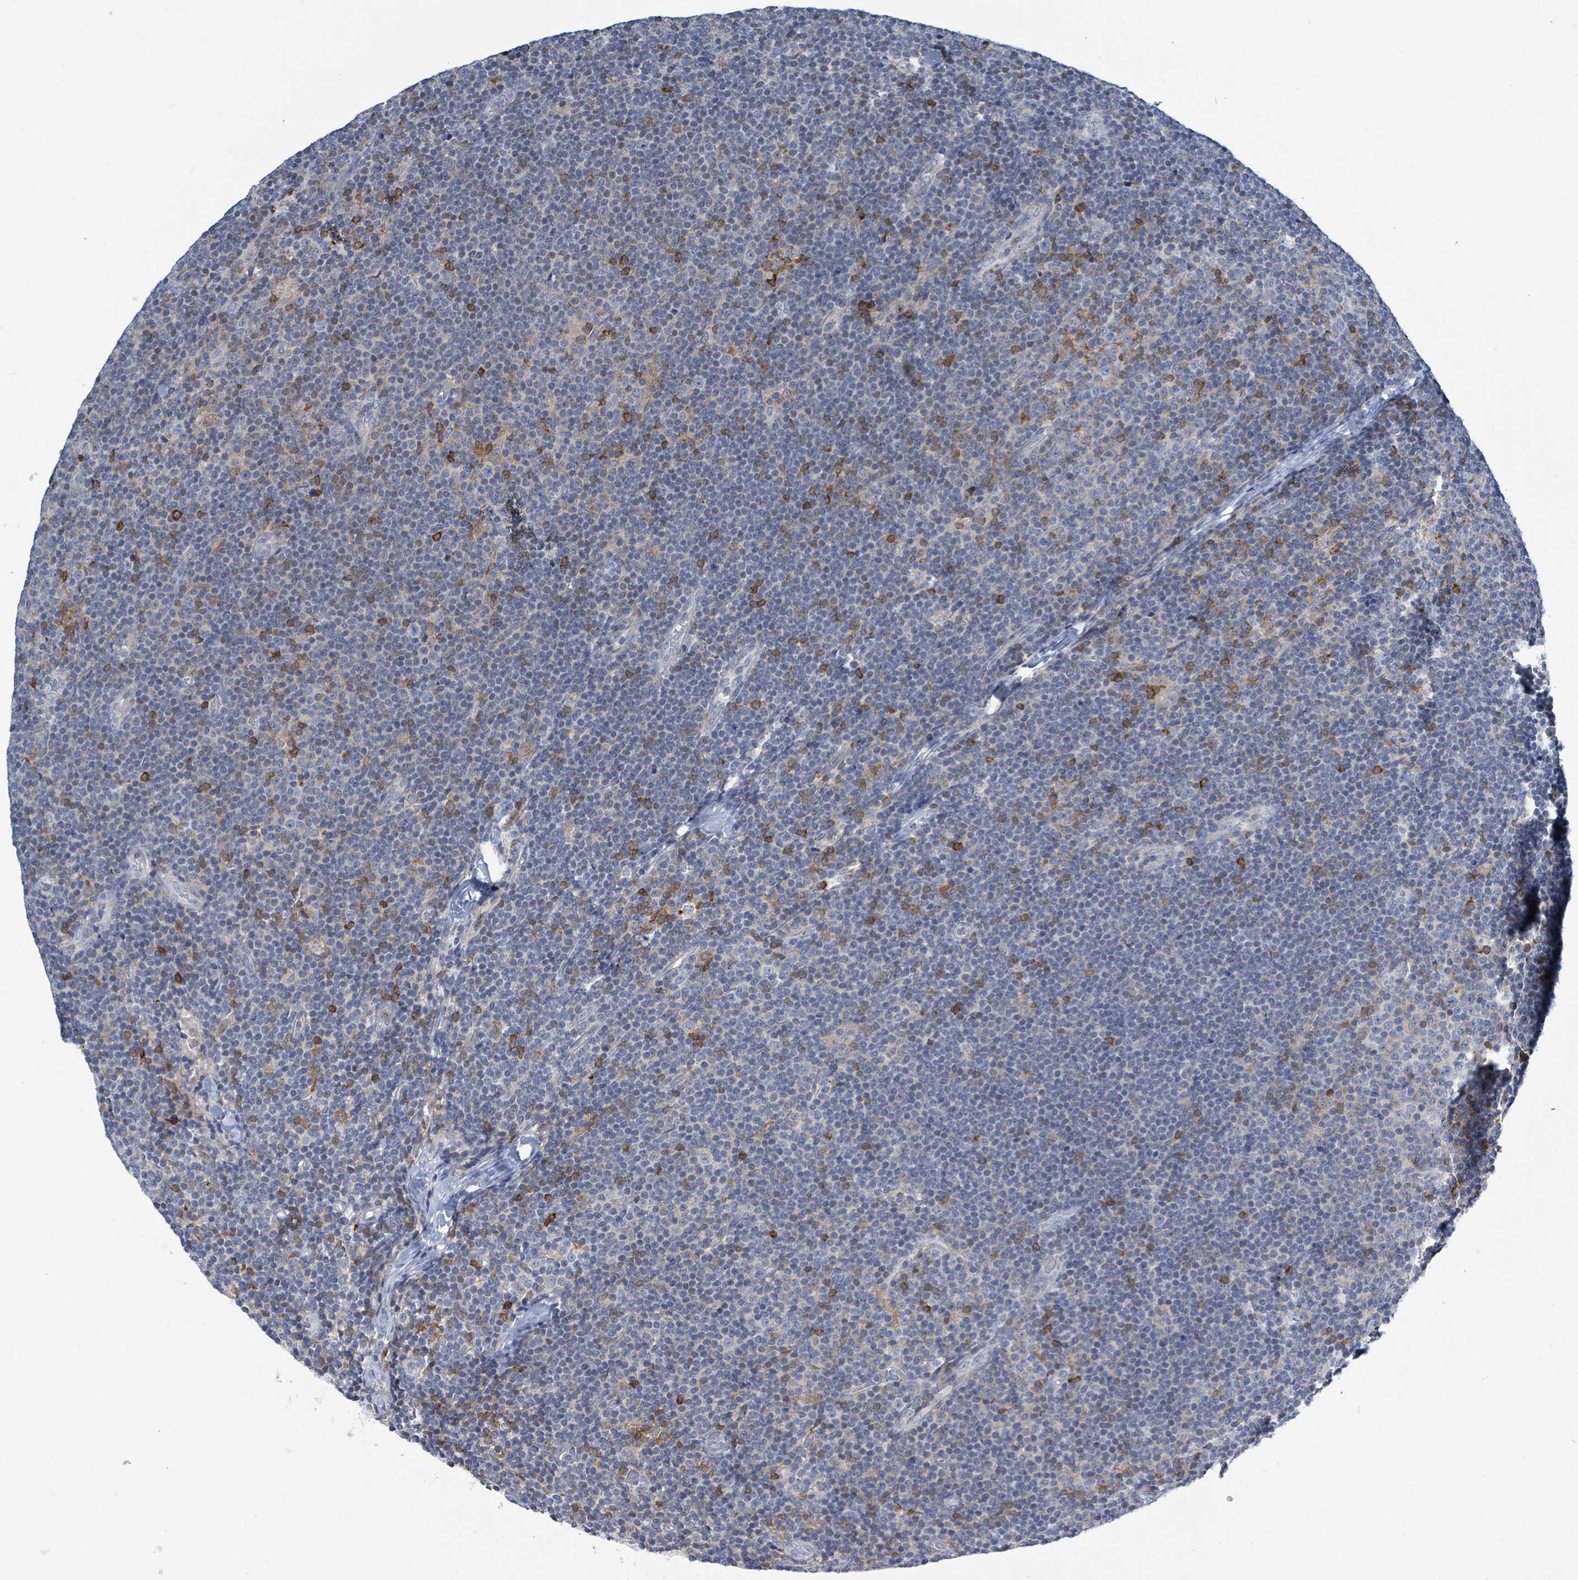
{"staining": {"intensity": "negative", "quantity": "none", "location": "none"}, "tissue": "lymphoma", "cell_type": "Tumor cells", "image_type": "cancer", "snomed": [{"axis": "morphology", "description": "Malignant lymphoma, non-Hodgkin's type, Low grade"}, {"axis": "topography", "description": "Lymph node"}], "caption": "Tumor cells are negative for protein expression in human lymphoma.", "gene": "DGKZ", "patient": {"sex": "male", "age": 48}}